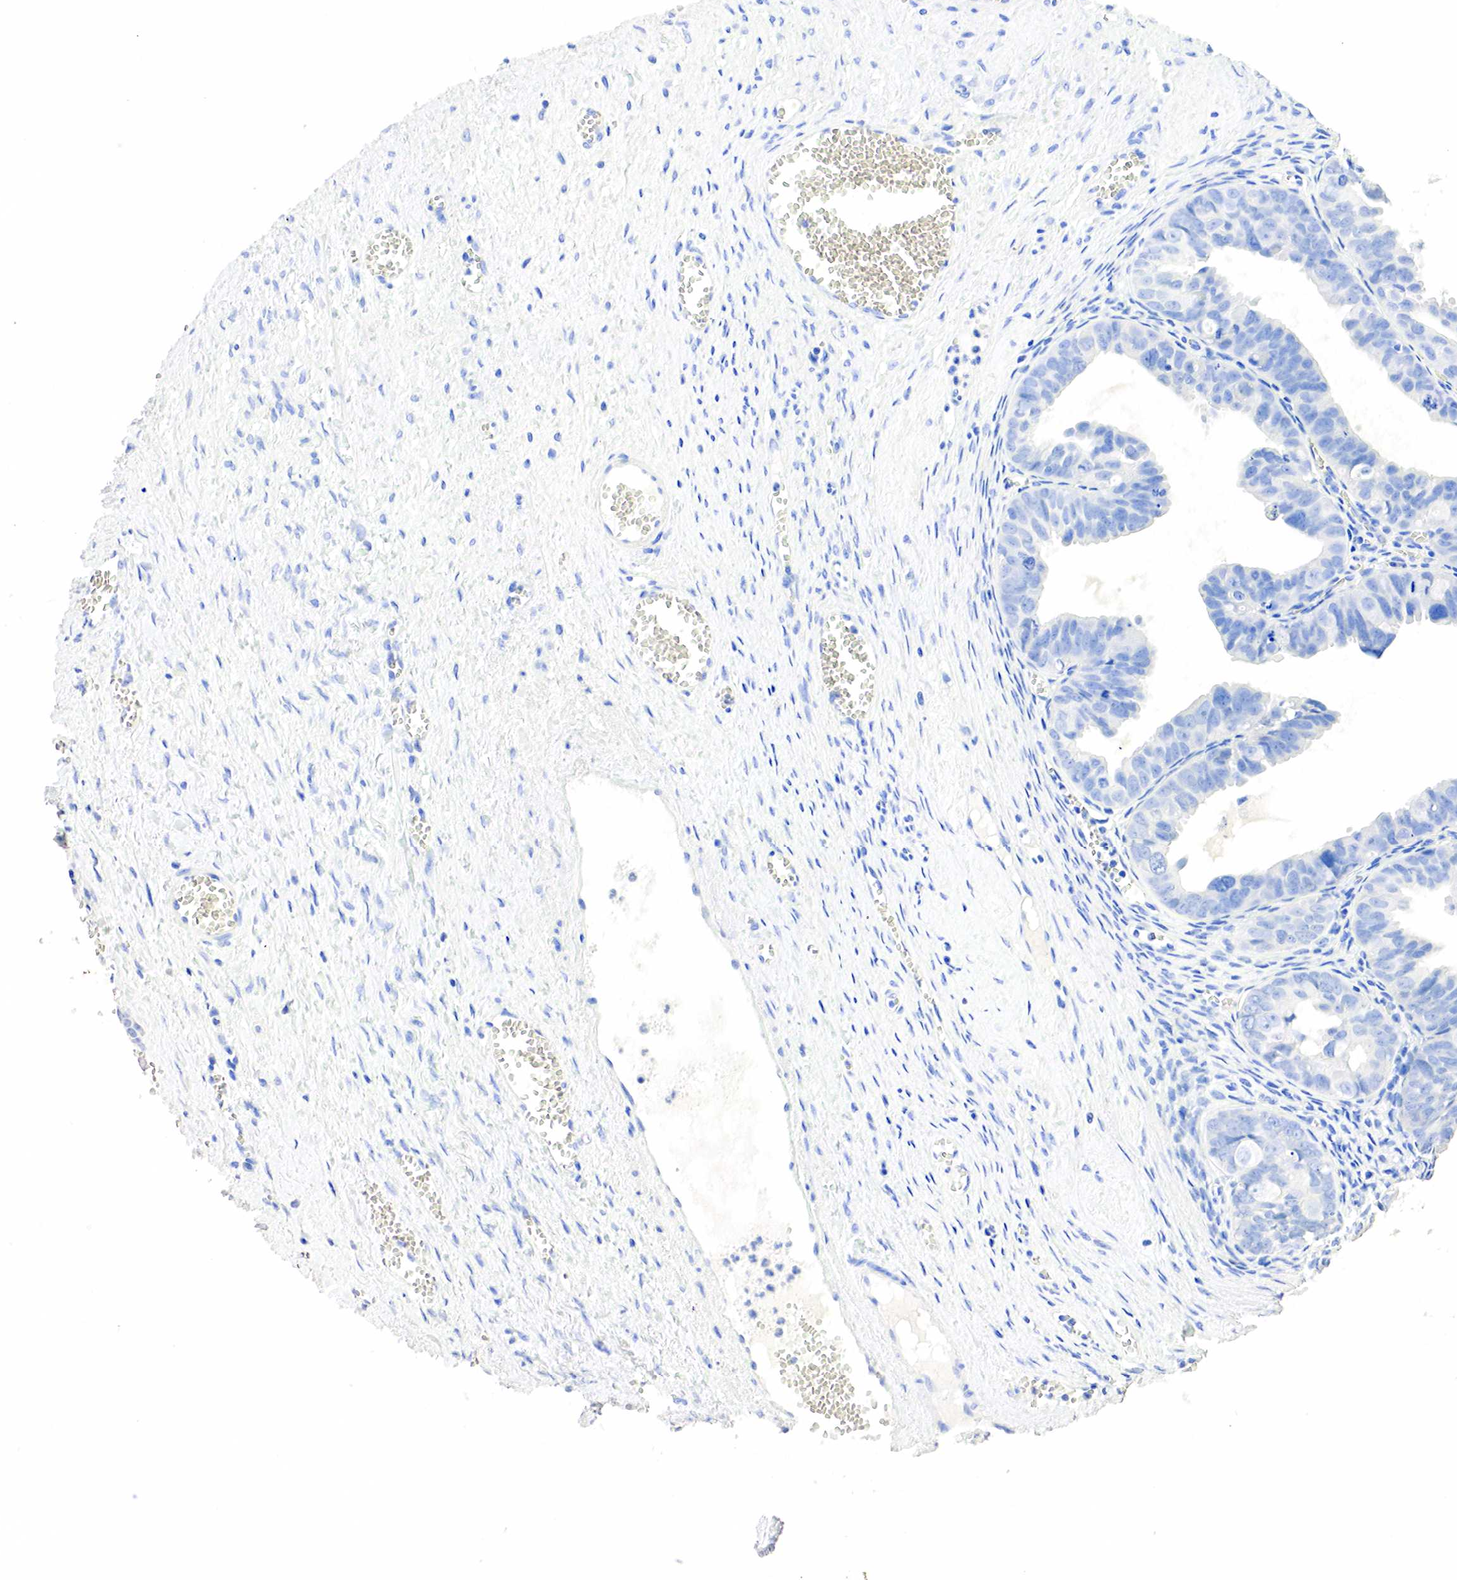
{"staining": {"intensity": "negative", "quantity": "none", "location": "none"}, "tissue": "ovarian cancer", "cell_type": "Tumor cells", "image_type": "cancer", "snomed": [{"axis": "morphology", "description": "Carcinoma, endometroid"}, {"axis": "topography", "description": "Ovary"}], "caption": "This is an IHC photomicrograph of ovarian cancer (endometroid carcinoma). There is no expression in tumor cells.", "gene": "SST", "patient": {"sex": "female", "age": 85}}